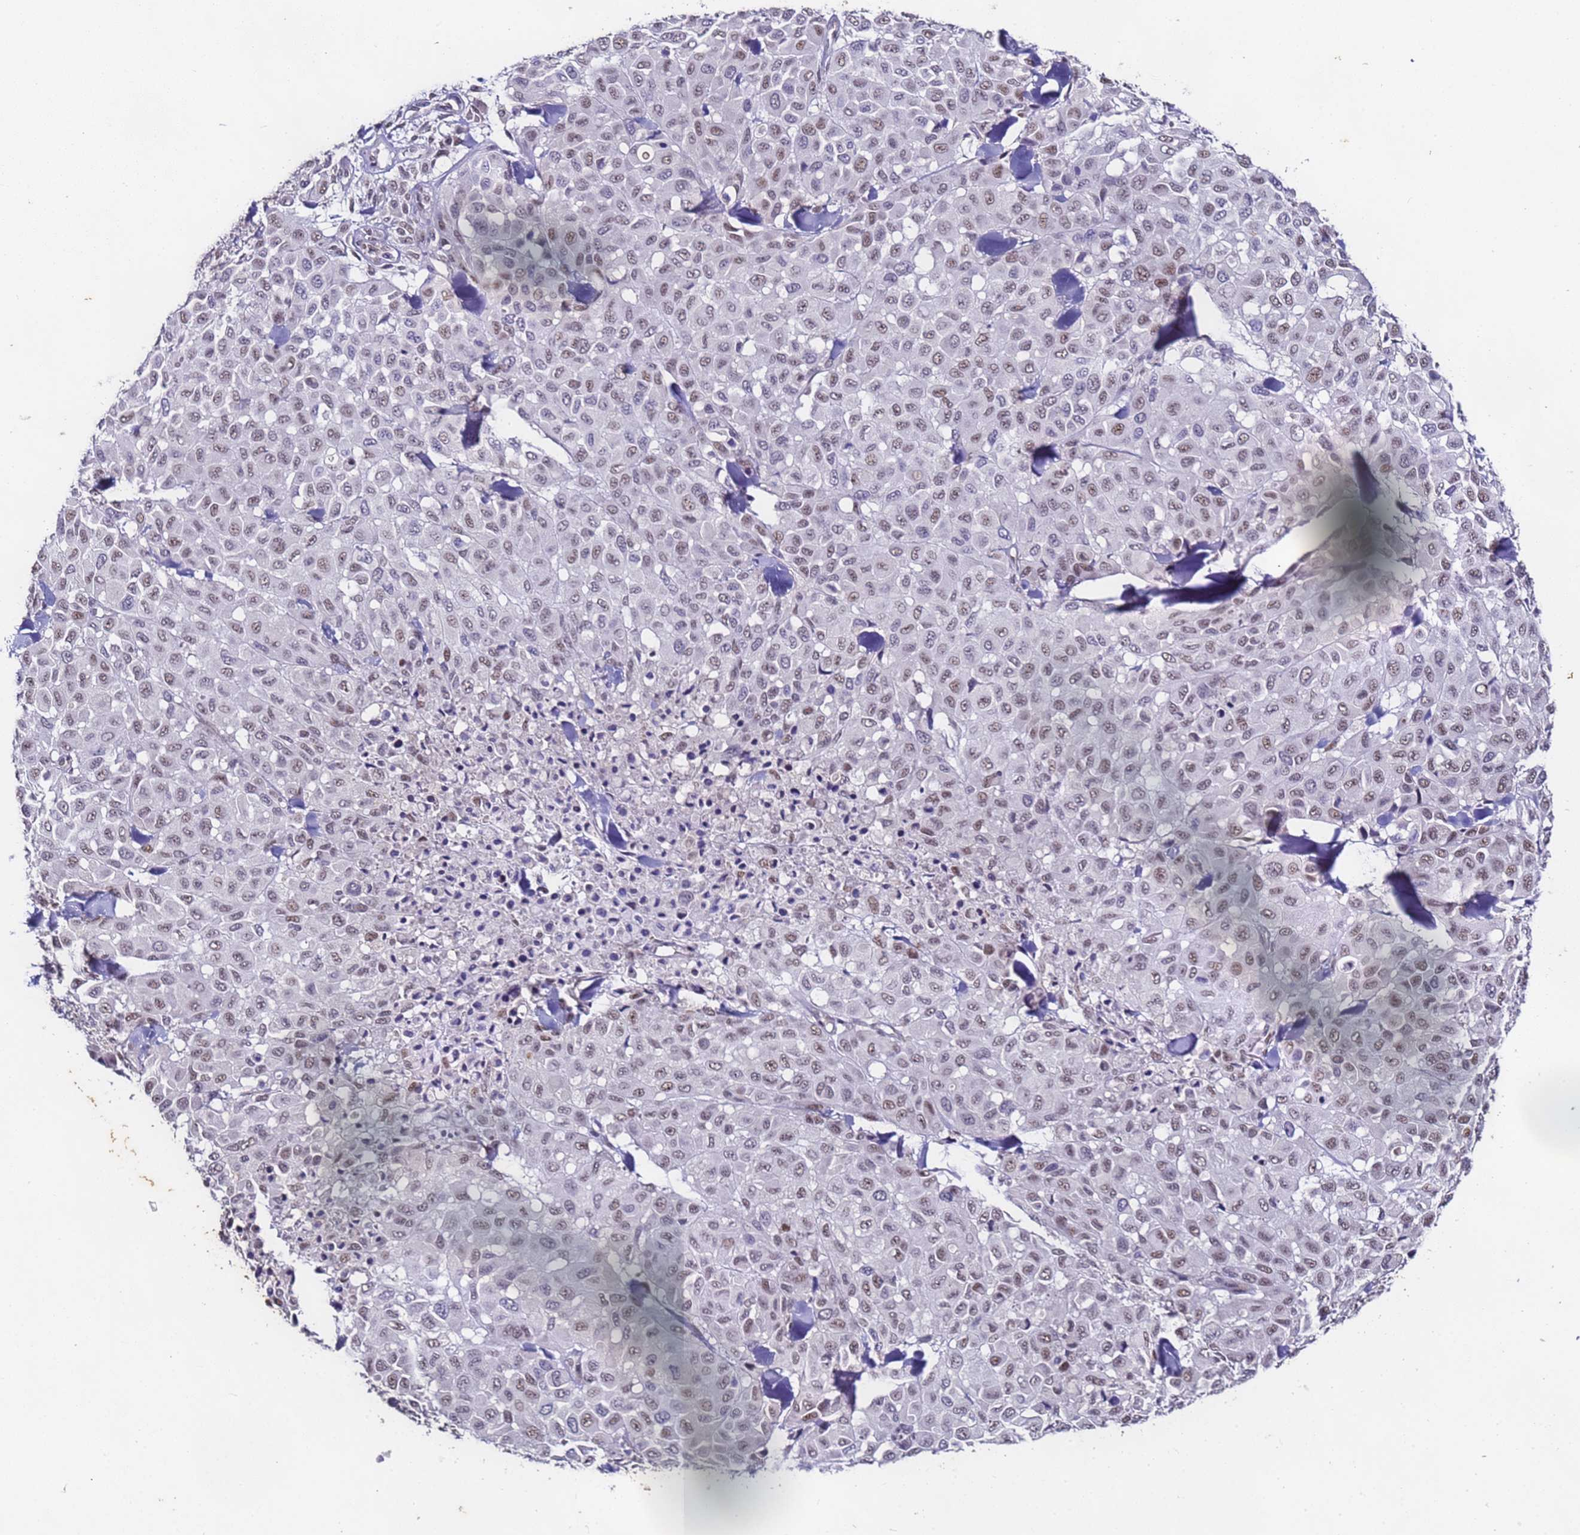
{"staining": {"intensity": "moderate", "quantity": ">75%", "location": "nuclear"}, "tissue": "melanoma", "cell_type": "Tumor cells", "image_type": "cancer", "snomed": [{"axis": "morphology", "description": "Malignant melanoma, Metastatic site"}, {"axis": "topography", "description": "Skin"}], "caption": "Malignant melanoma (metastatic site) stained for a protein (brown) displays moderate nuclear positive positivity in about >75% of tumor cells.", "gene": "FNBP4", "patient": {"sex": "female", "age": 81}}